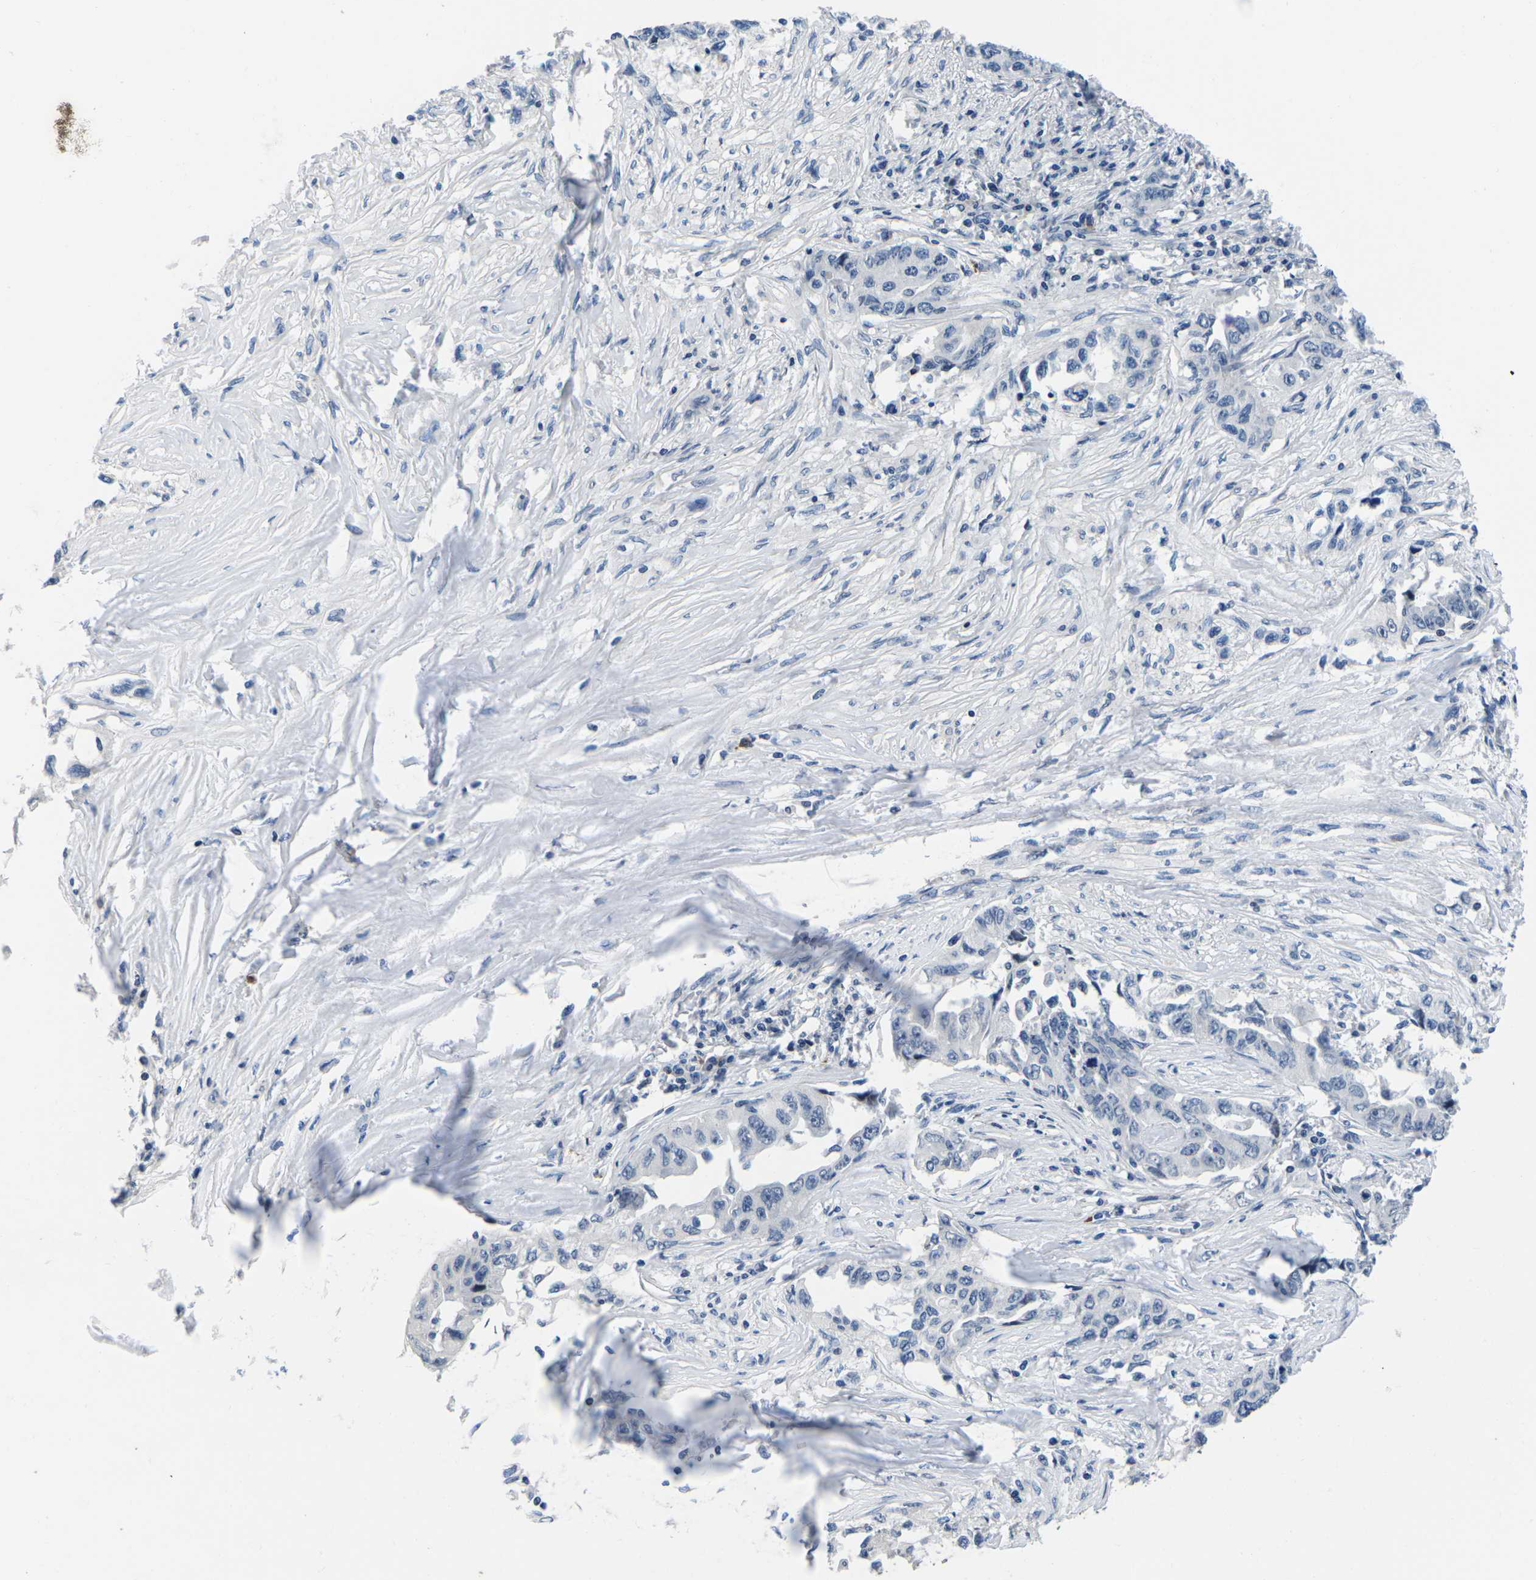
{"staining": {"intensity": "negative", "quantity": "none", "location": "none"}, "tissue": "lung cancer", "cell_type": "Tumor cells", "image_type": "cancer", "snomed": [{"axis": "morphology", "description": "Adenocarcinoma, NOS"}, {"axis": "topography", "description": "Lung"}], "caption": "Tumor cells are negative for protein expression in human adenocarcinoma (lung).", "gene": "CDC73", "patient": {"sex": "female", "age": 51}}